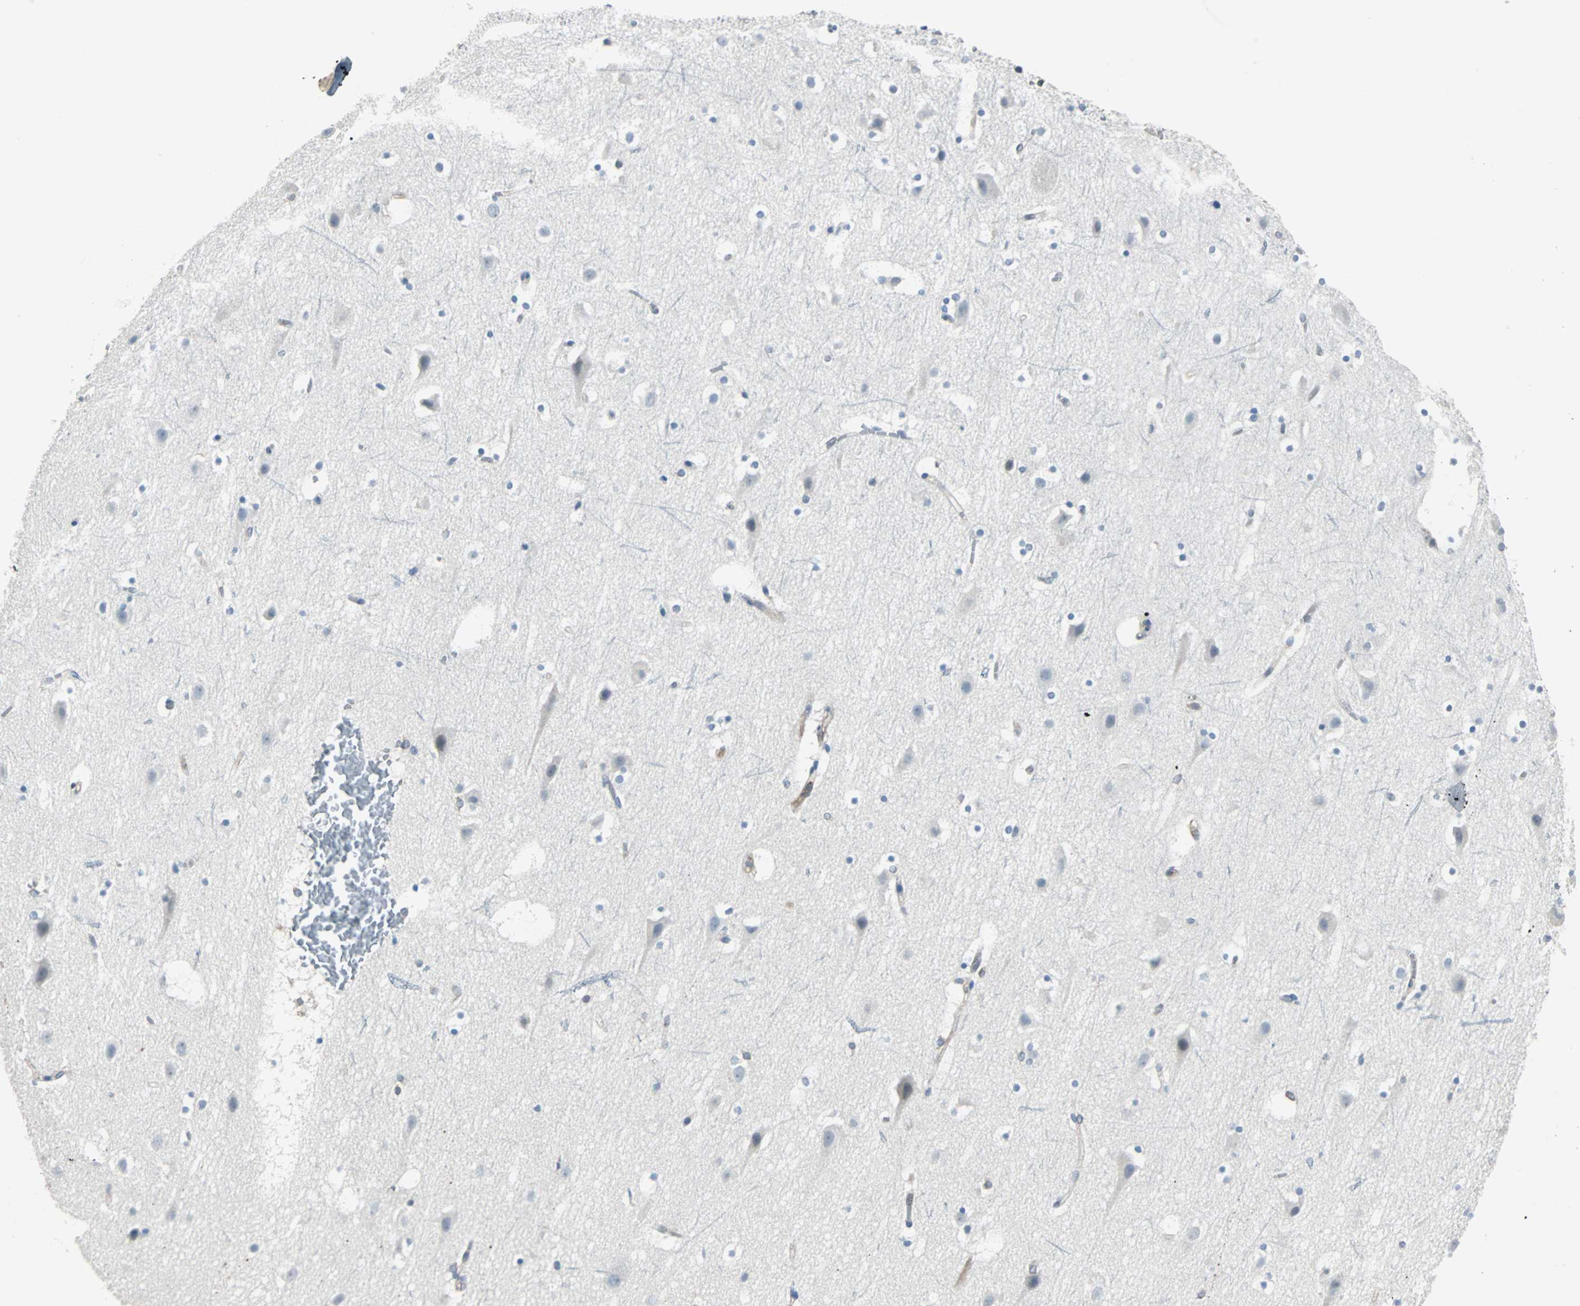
{"staining": {"intensity": "weak", "quantity": "25%-75%", "location": "cytoplasmic/membranous"}, "tissue": "cerebral cortex", "cell_type": "Endothelial cells", "image_type": "normal", "snomed": [{"axis": "morphology", "description": "Normal tissue, NOS"}, {"axis": "topography", "description": "Cerebral cortex"}], "caption": "Cerebral cortex stained with a brown dye demonstrates weak cytoplasmic/membranous positive staining in about 25%-75% of endothelial cells.", "gene": "SWAP70", "patient": {"sex": "male", "age": 45}}